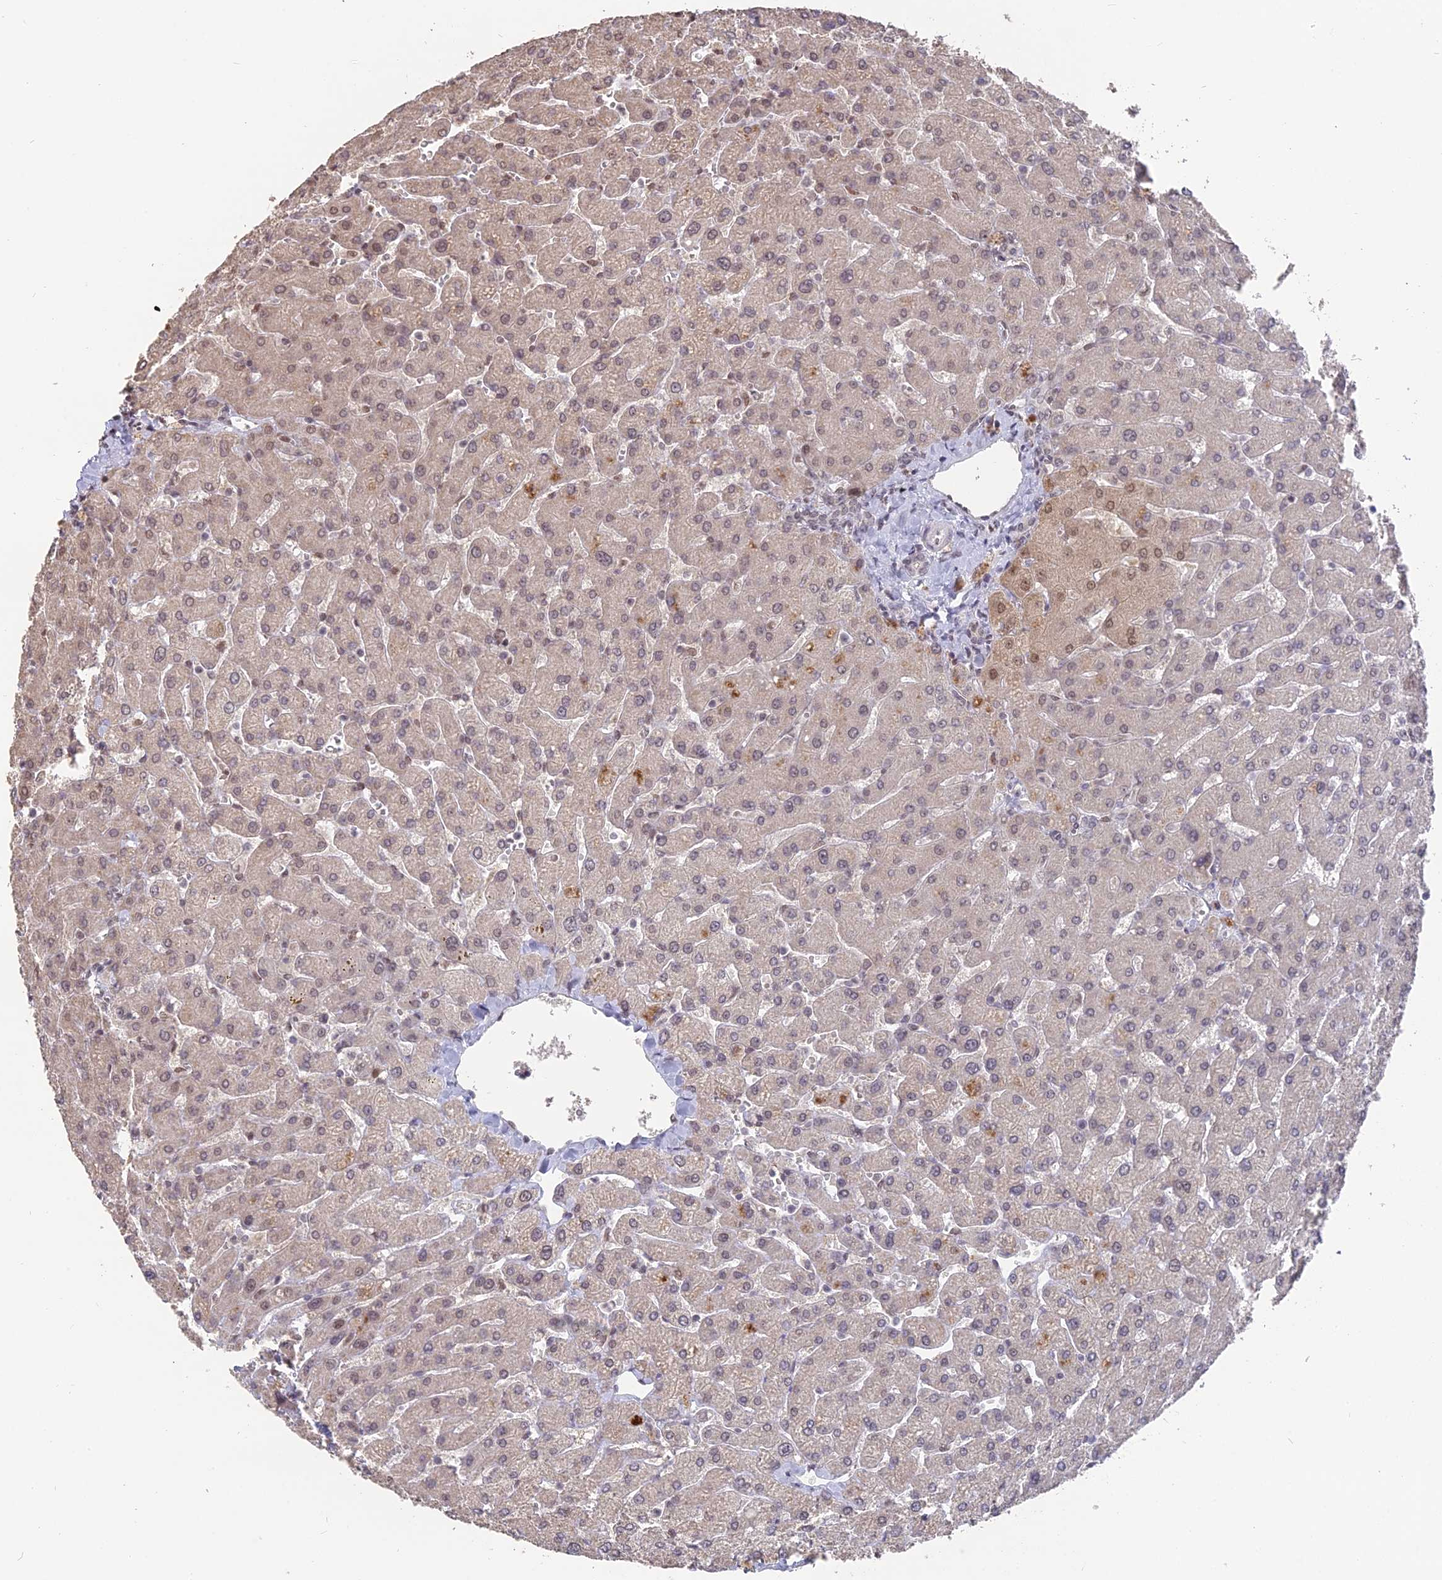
{"staining": {"intensity": "weak", "quantity": "25%-75%", "location": "nuclear"}, "tissue": "liver", "cell_type": "Cholangiocytes", "image_type": "normal", "snomed": [{"axis": "morphology", "description": "Normal tissue, NOS"}, {"axis": "topography", "description": "Liver"}], "caption": "Protein staining of normal liver demonstrates weak nuclear positivity in approximately 25%-75% of cholangiocytes. Nuclei are stained in blue.", "gene": "NR1H3", "patient": {"sex": "male", "age": 55}}